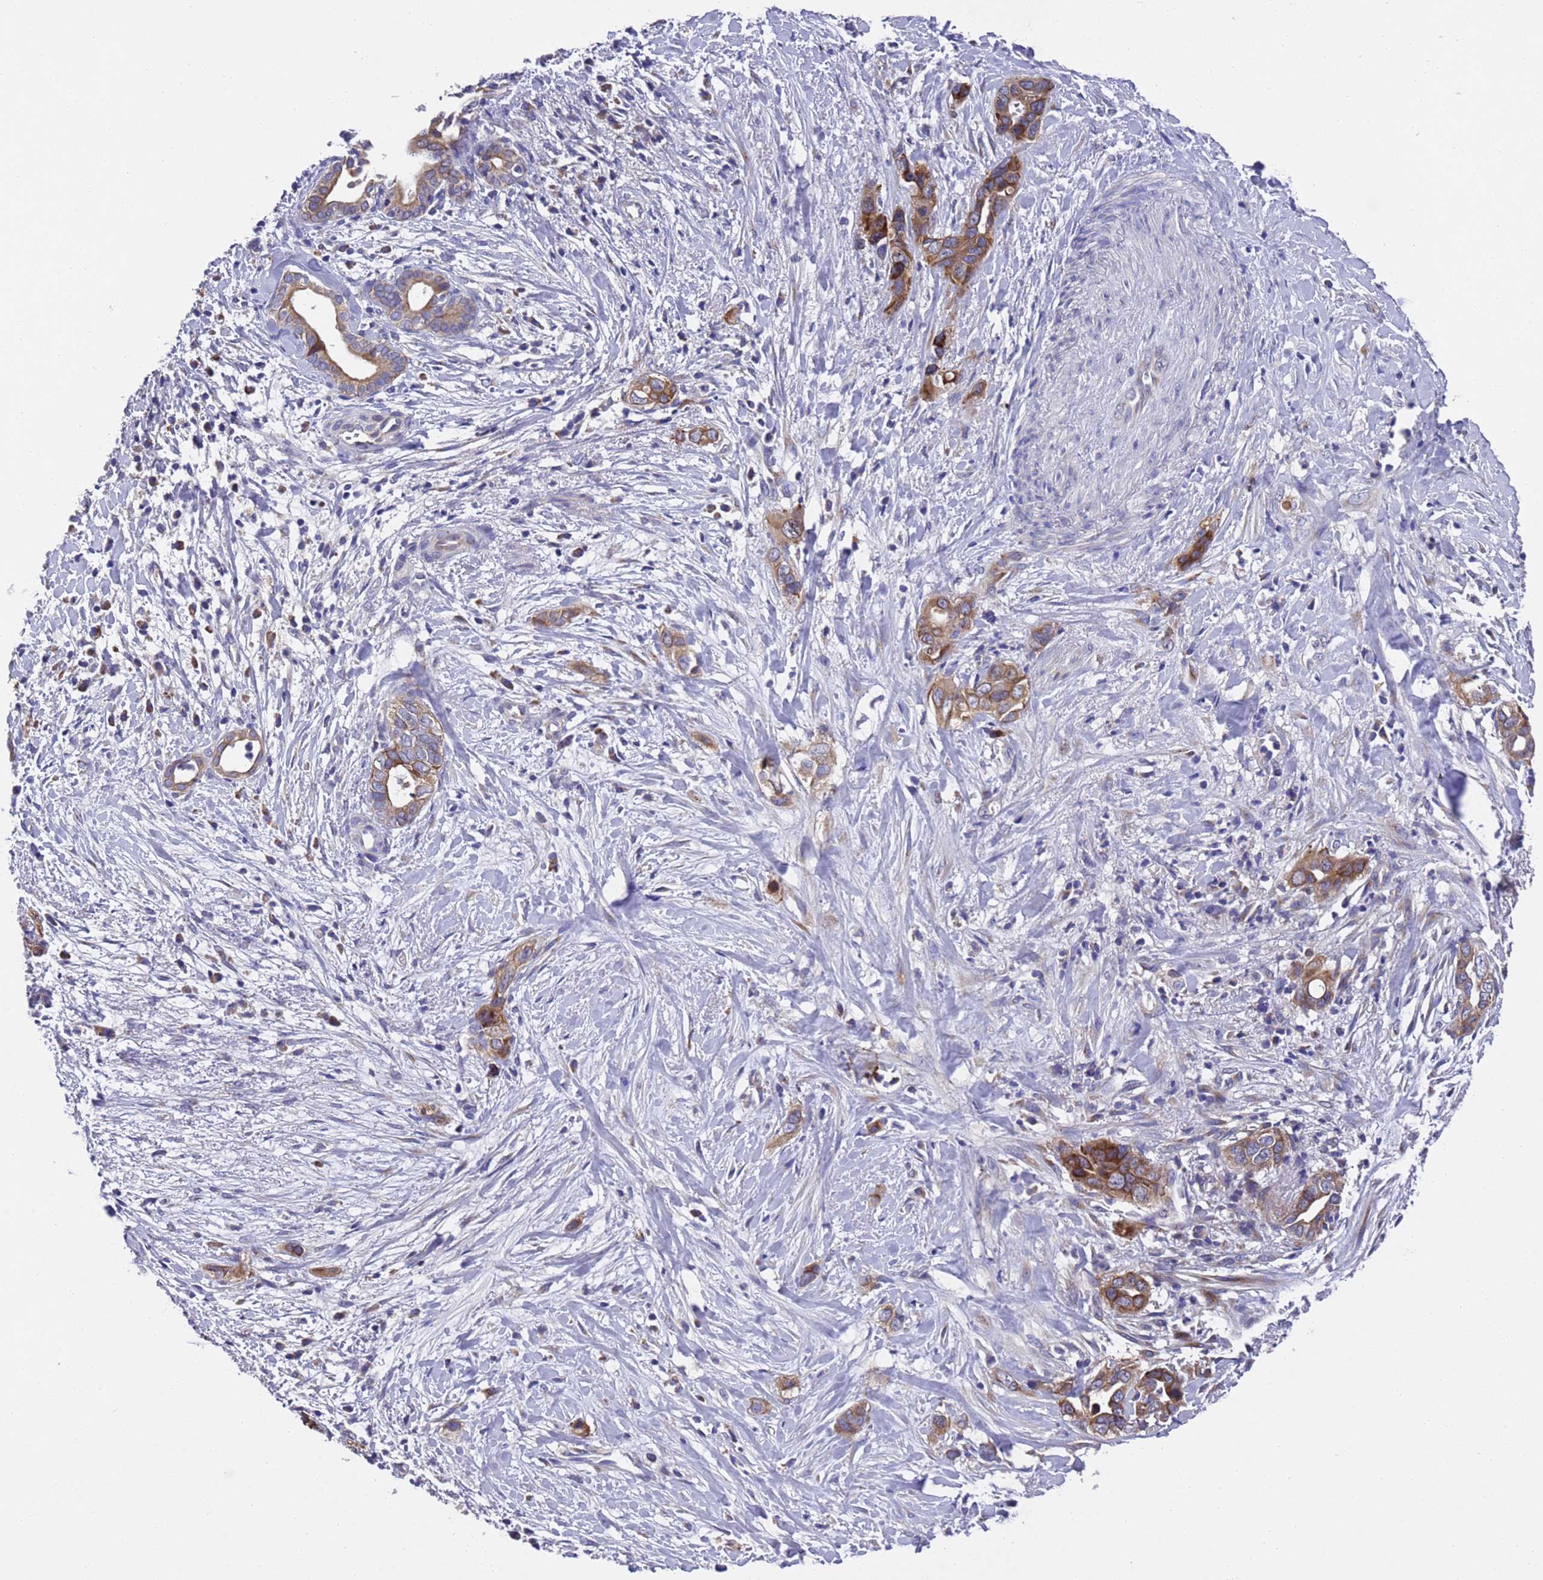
{"staining": {"intensity": "moderate", "quantity": ">75%", "location": "cytoplasmic/membranous"}, "tissue": "liver cancer", "cell_type": "Tumor cells", "image_type": "cancer", "snomed": [{"axis": "morphology", "description": "Cholangiocarcinoma"}, {"axis": "topography", "description": "Liver"}], "caption": "There is medium levels of moderate cytoplasmic/membranous positivity in tumor cells of liver cancer (cholangiocarcinoma), as demonstrated by immunohistochemical staining (brown color).", "gene": "DCAF12L2", "patient": {"sex": "female", "age": 79}}